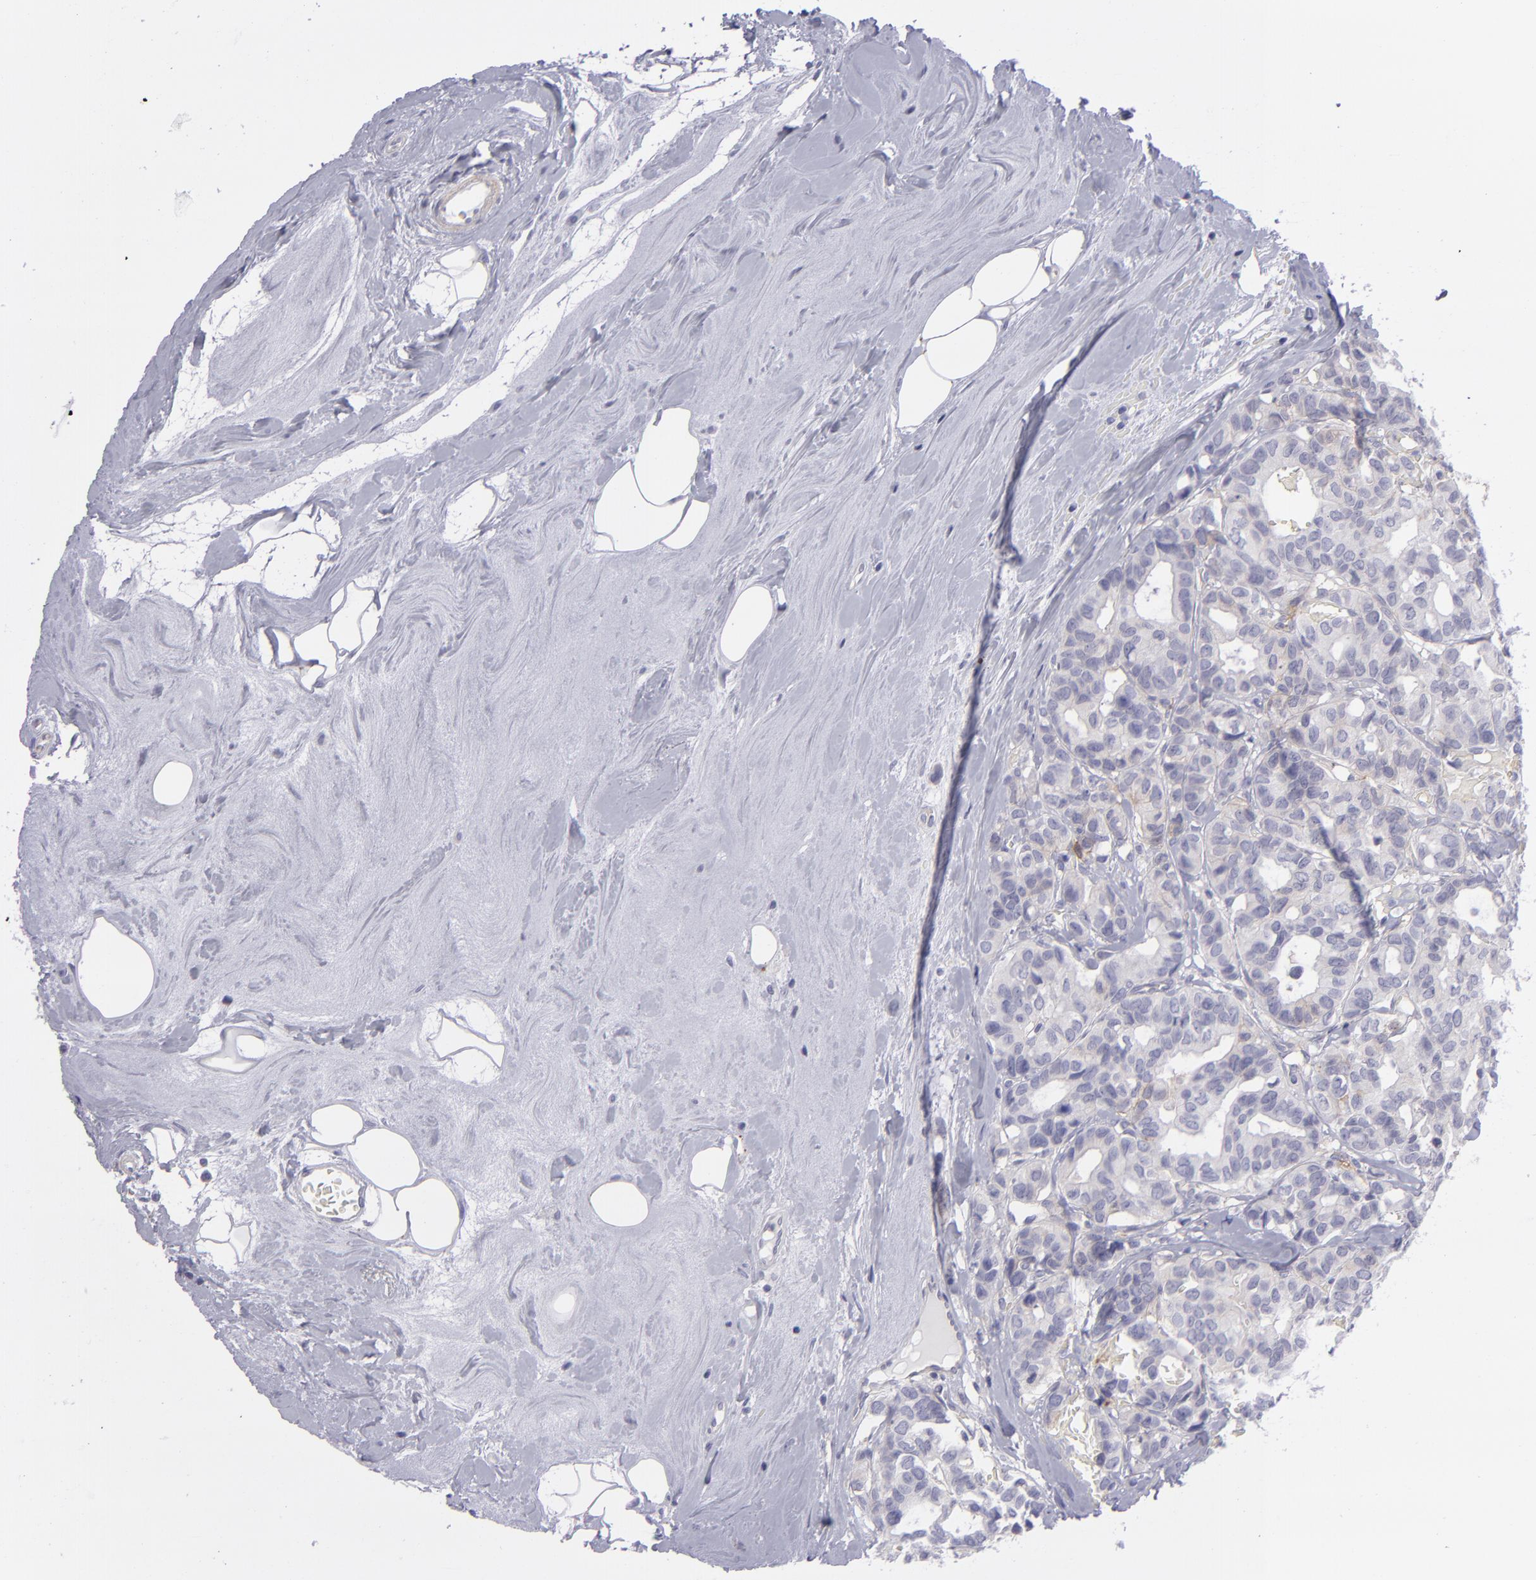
{"staining": {"intensity": "negative", "quantity": "none", "location": "none"}, "tissue": "breast cancer", "cell_type": "Tumor cells", "image_type": "cancer", "snomed": [{"axis": "morphology", "description": "Duct carcinoma"}, {"axis": "topography", "description": "Breast"}], "caption": "An image of breast cancer (invasive ductal carcinoma) stained for a protein shows no brown staining in tumor cells.", "gene": "BSG", "patient": {"sex": "female", "age": 69}}